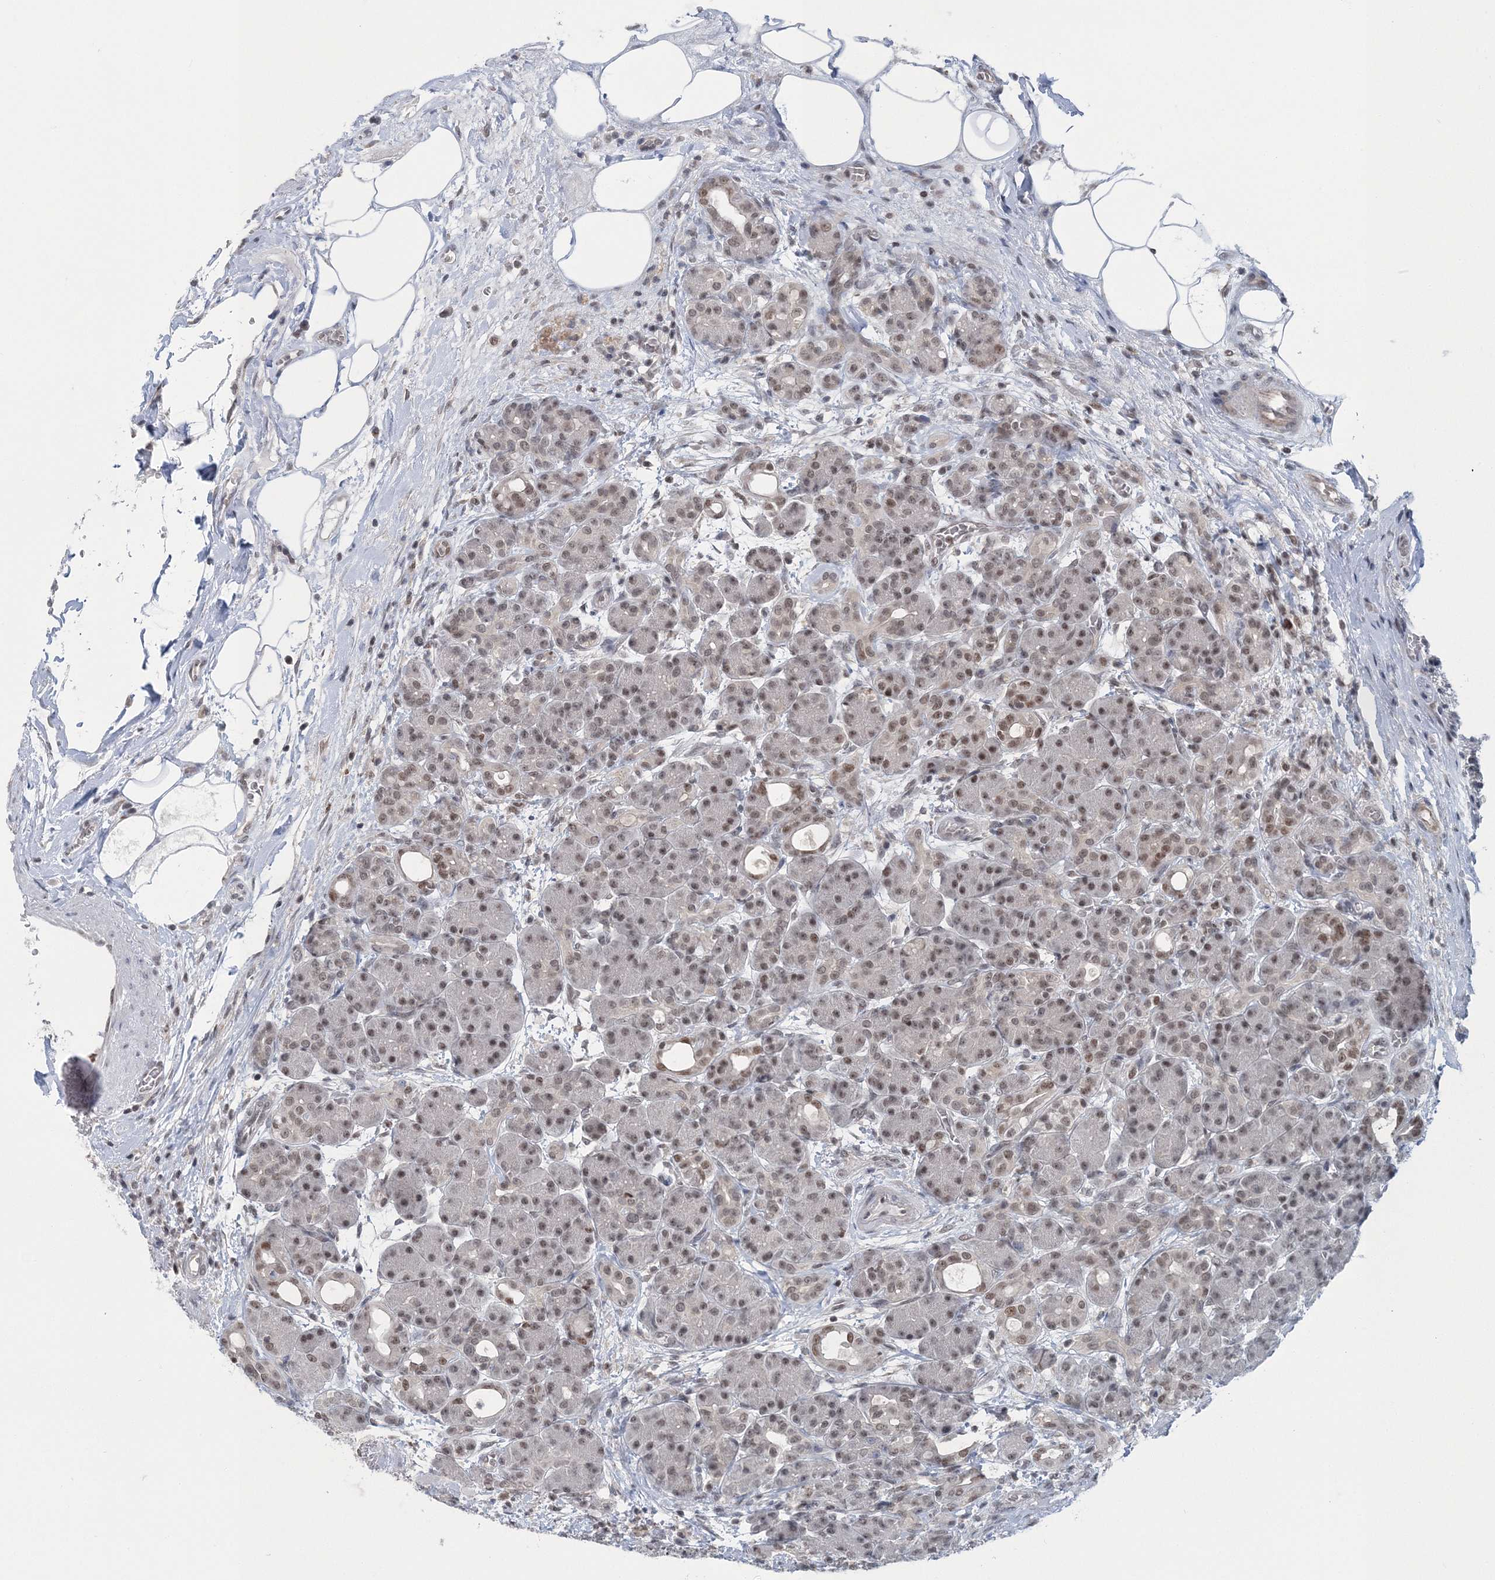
{"staining": {"intensity": "weak", "quantity": ">75%", "location": "nuclear"}, "tissue": "pancreas", "cell_type": "Exocrine glandular cells", "image_type": "normal", "snomed": [{"axis": "morphology", "description": "Normal tissue, NOS"}, {"axis": "topography", "description": "Pancreas"}], "caption": "Immunohistochemistry (IHC) of normal human pancreas exhibits low levels of weak nuclear positivity in about >75% of exocrine glandular cells.", "gene": "PDS5A", "patient": {"sex": "male", "age": 63}}